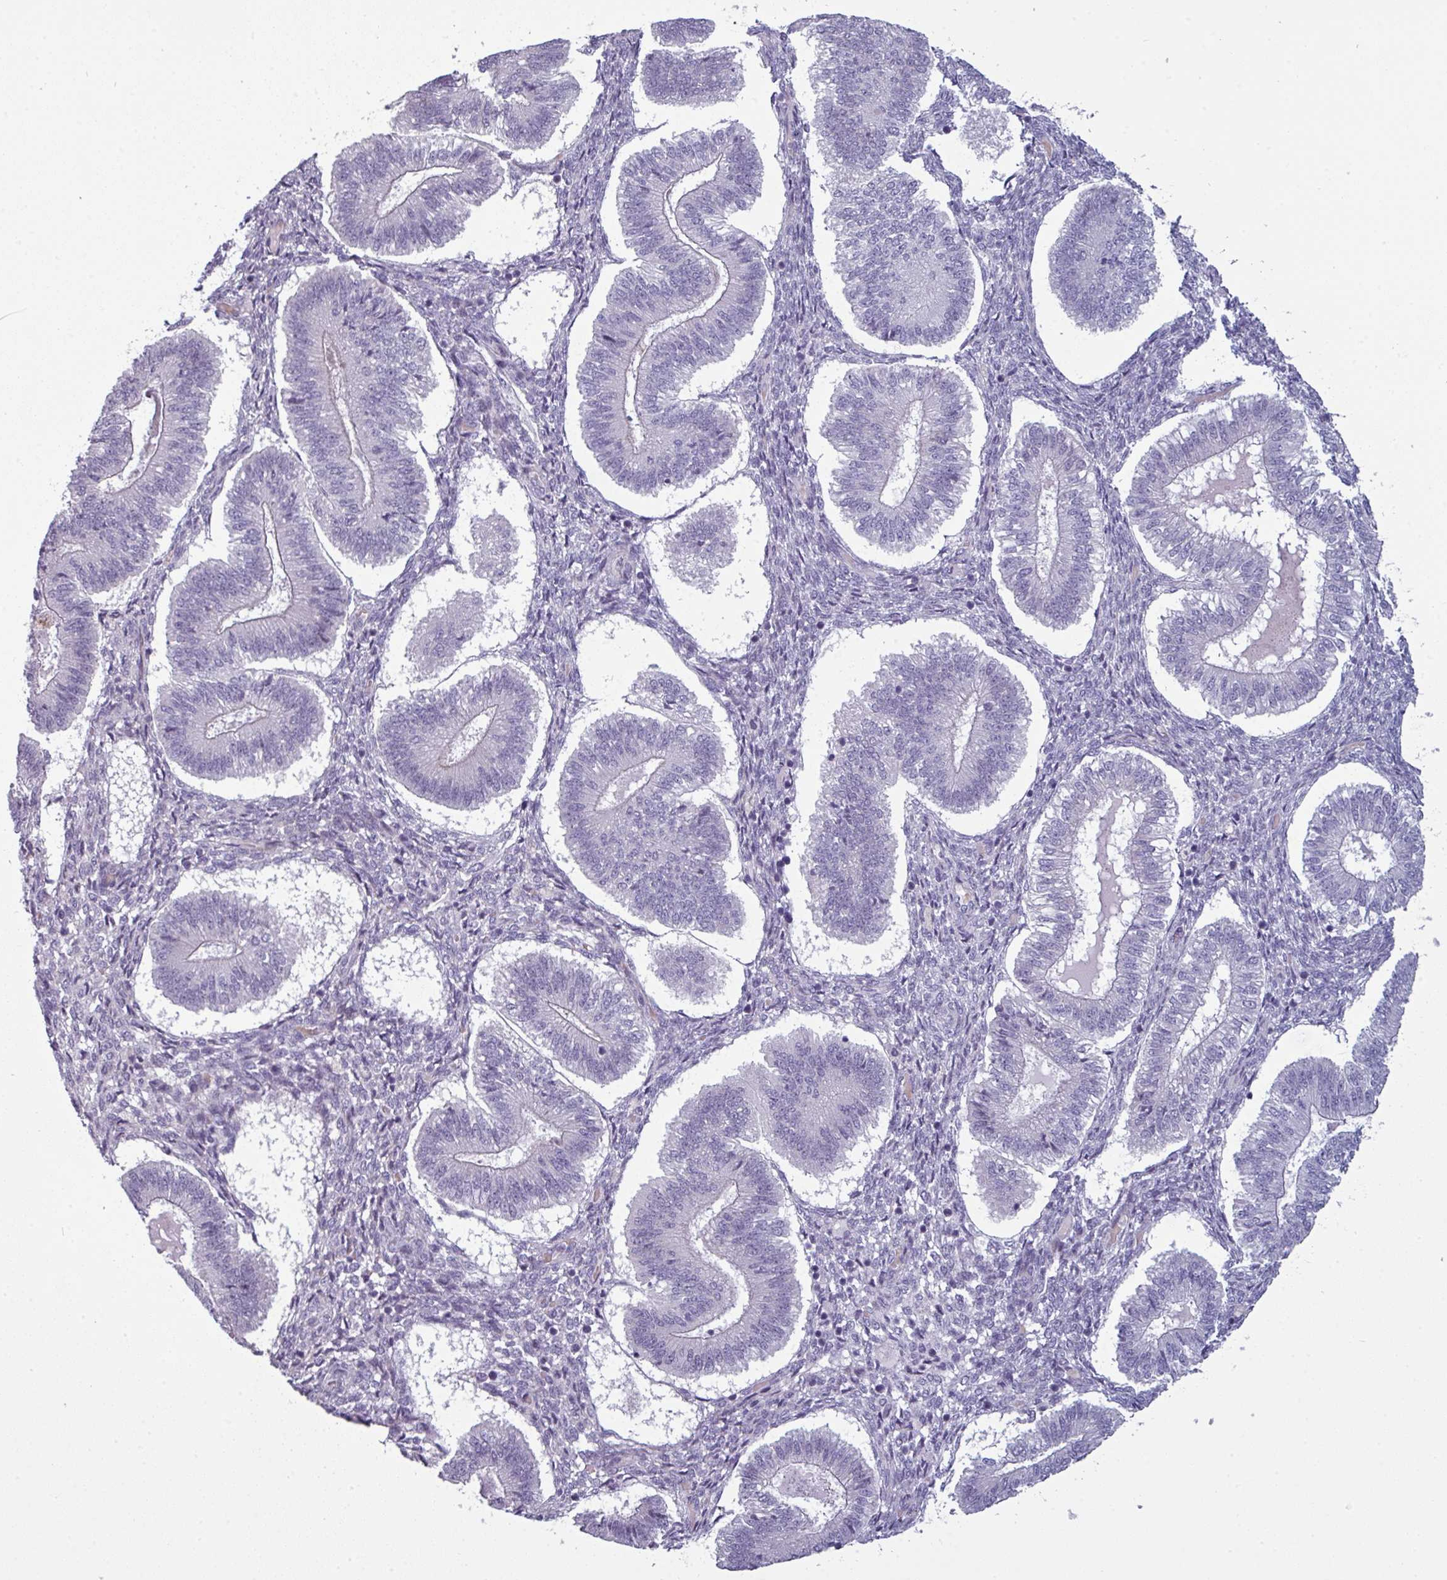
{"staining": {"intensity": "negative", "quantity": "none", "location": "none"}, "tissue": "endometrium", "cell_type": "Cells in endometrial stroma", "image_type": "normal", "snomed": [{"axis": "morphology", "description": "Normal tissue, NOS"}, {"axis": "topography", "description": "Endometrium"}], "caption": "The IHC histopathology image has no significant expression in cells in endometrial stroma of endometrium.", "gene": "PRAMEF12", "patient": {"sex": "female", "age": 25}}